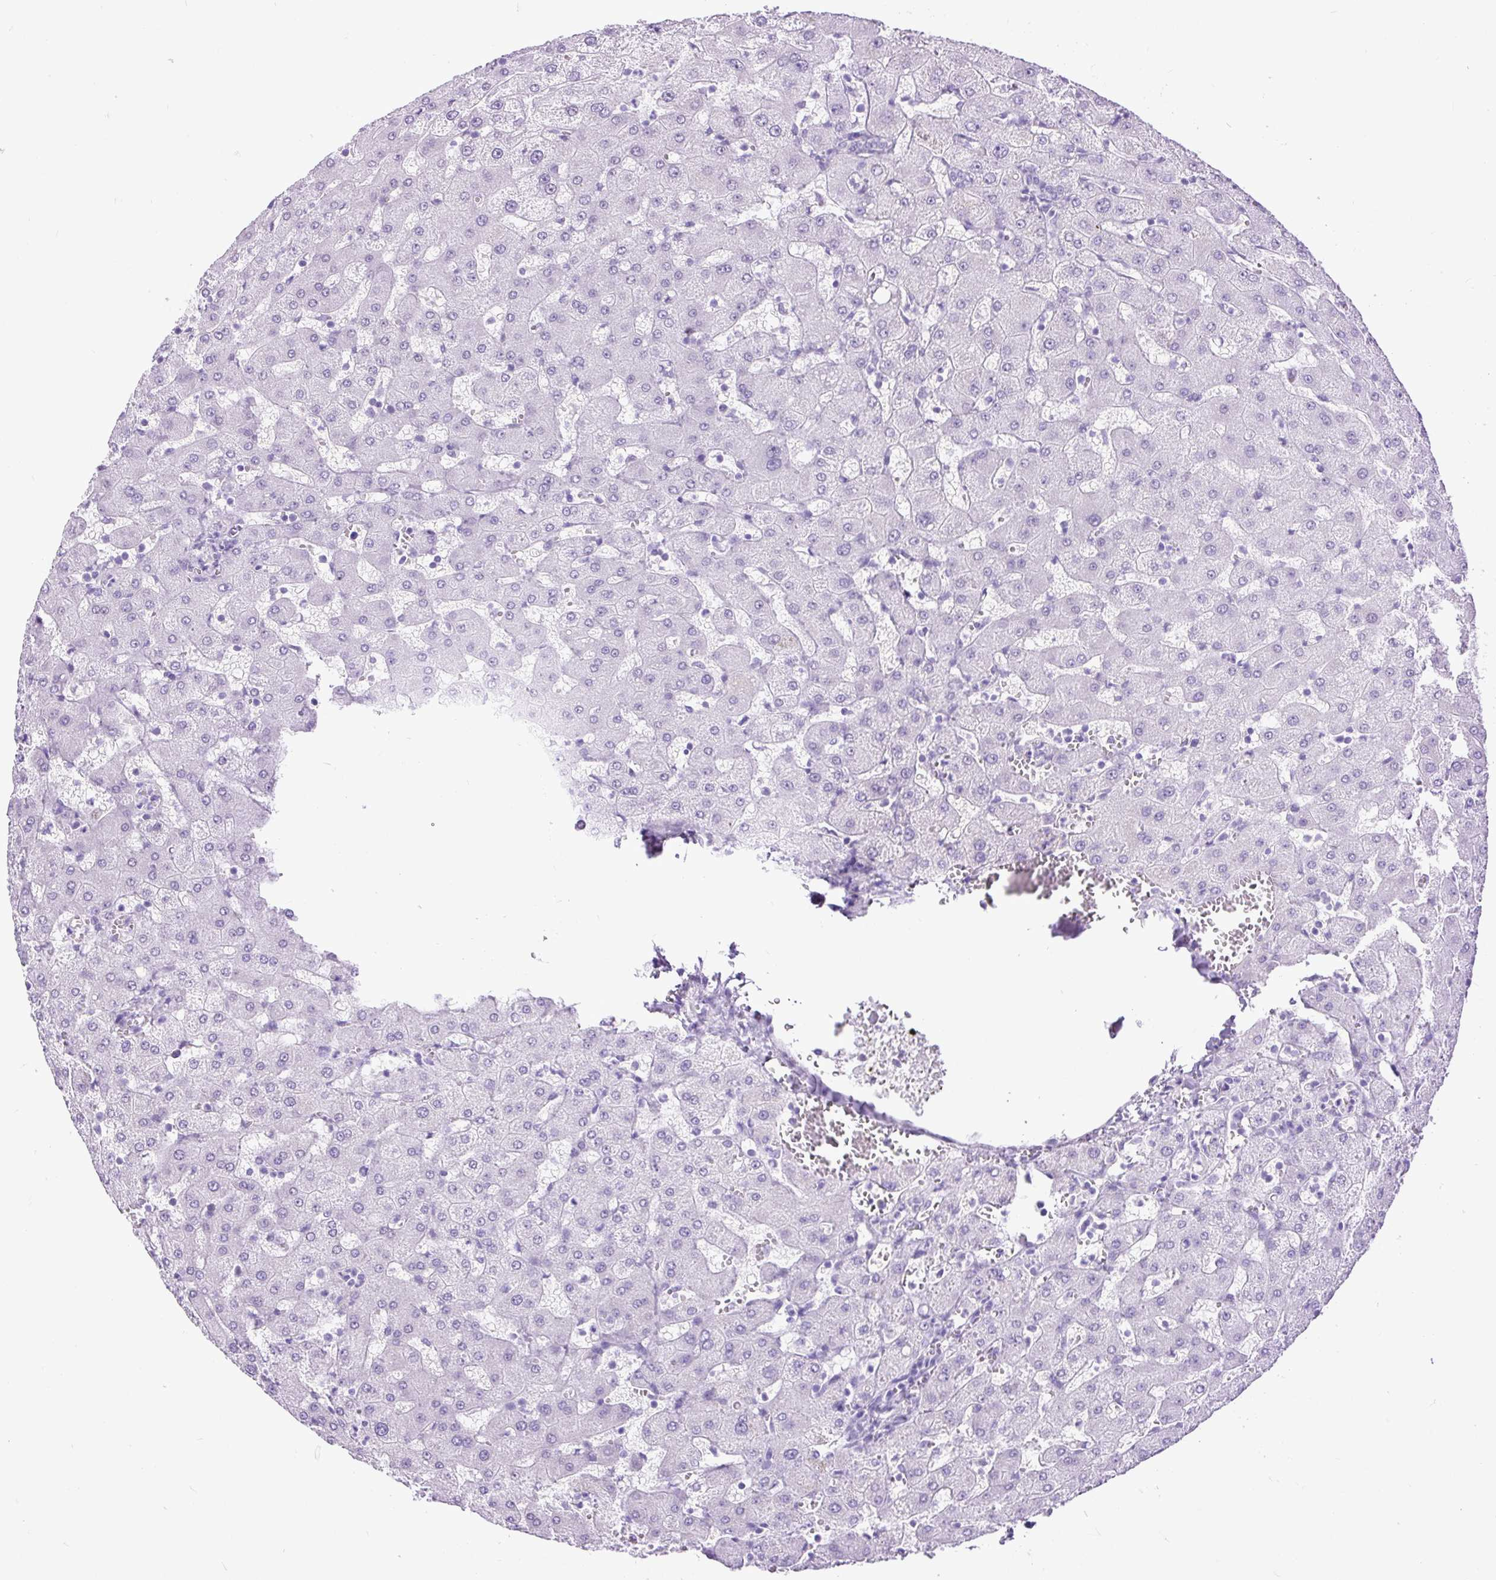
{"staining": {"intensity": "negative", "quantity": "none", "location": "none"}, "tissue": "liver", "cell_type": "Cholangiocytes", "image_type": "normal", "snomed": [{"axis": "morphology", "description": "Normal tissue, NOS"}, {"axis": "topography", "description": "Liver"}], "caption": "High magnification brightfield microscopy of normal liver stained with DAB (3,3'-diaminobenzidine) (brown) and counterstained with hematoxylin (blue): cholangiocytes show no significant staining.", "gene": "RACGAP1", "patient": {"sex": "female", "age": 63}}